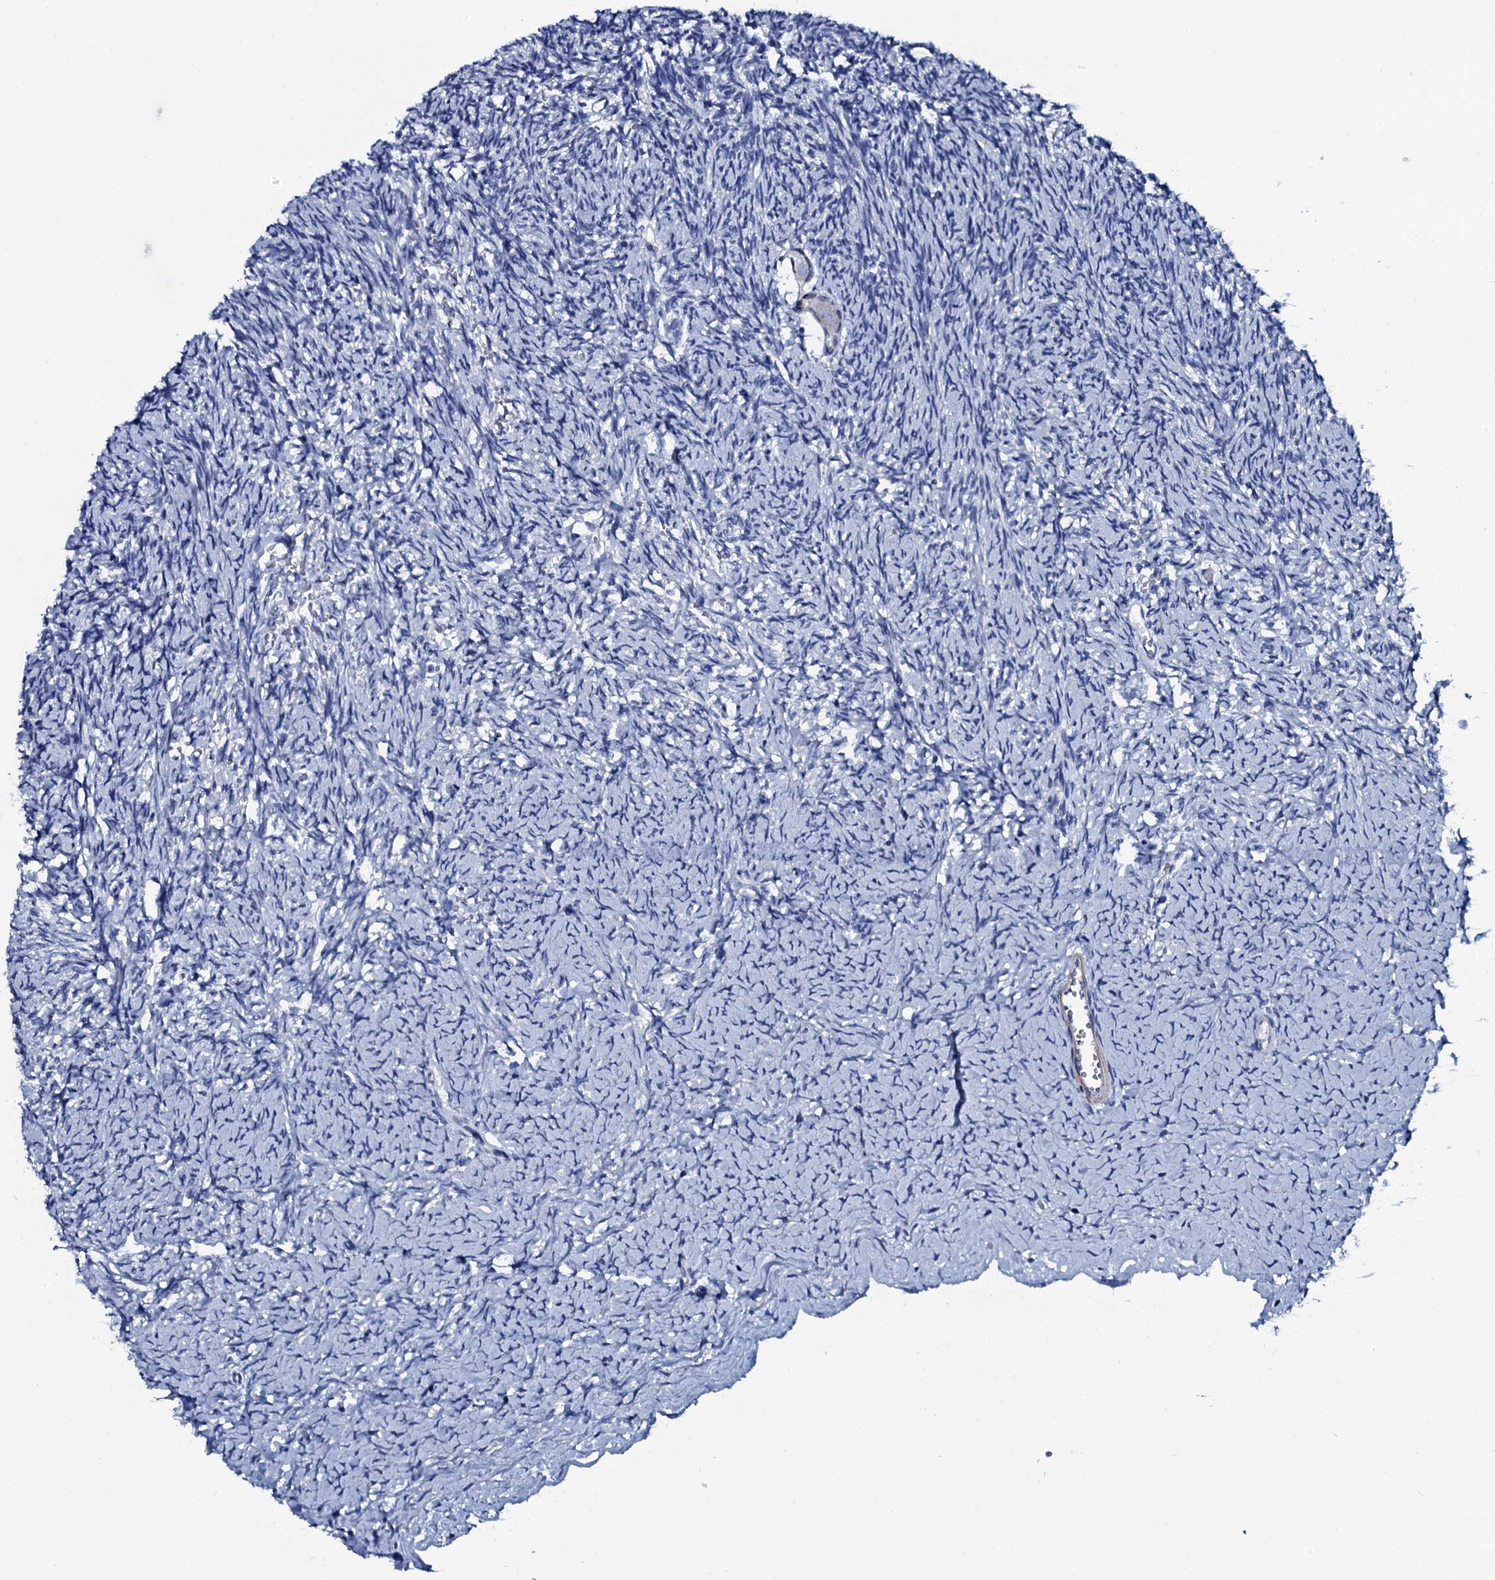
{"staining": {"intensity": "negative", "quantity": "none", "location": "none"}, "tissue": "ovary", "cell_type": "Follicle cells", "image_type": "normal", "snomed": [{"axis": "morphology", "description": "Normal tissue, NOS"}, {"axis": "topography", "description": "Ovary"}], "caption": "Benign ovary was stained to show a protein in brown. There is no significant staining in follicle cells. (Stains: DAB (3,3'-diaminobenzidine) immunohistochemistry (IHC) with hematoxylin counter stain, Microscopy: brightfield microscopy at high magnification).", "gene": "GYS2", "patient": {"sex": "female", "age": 39}}